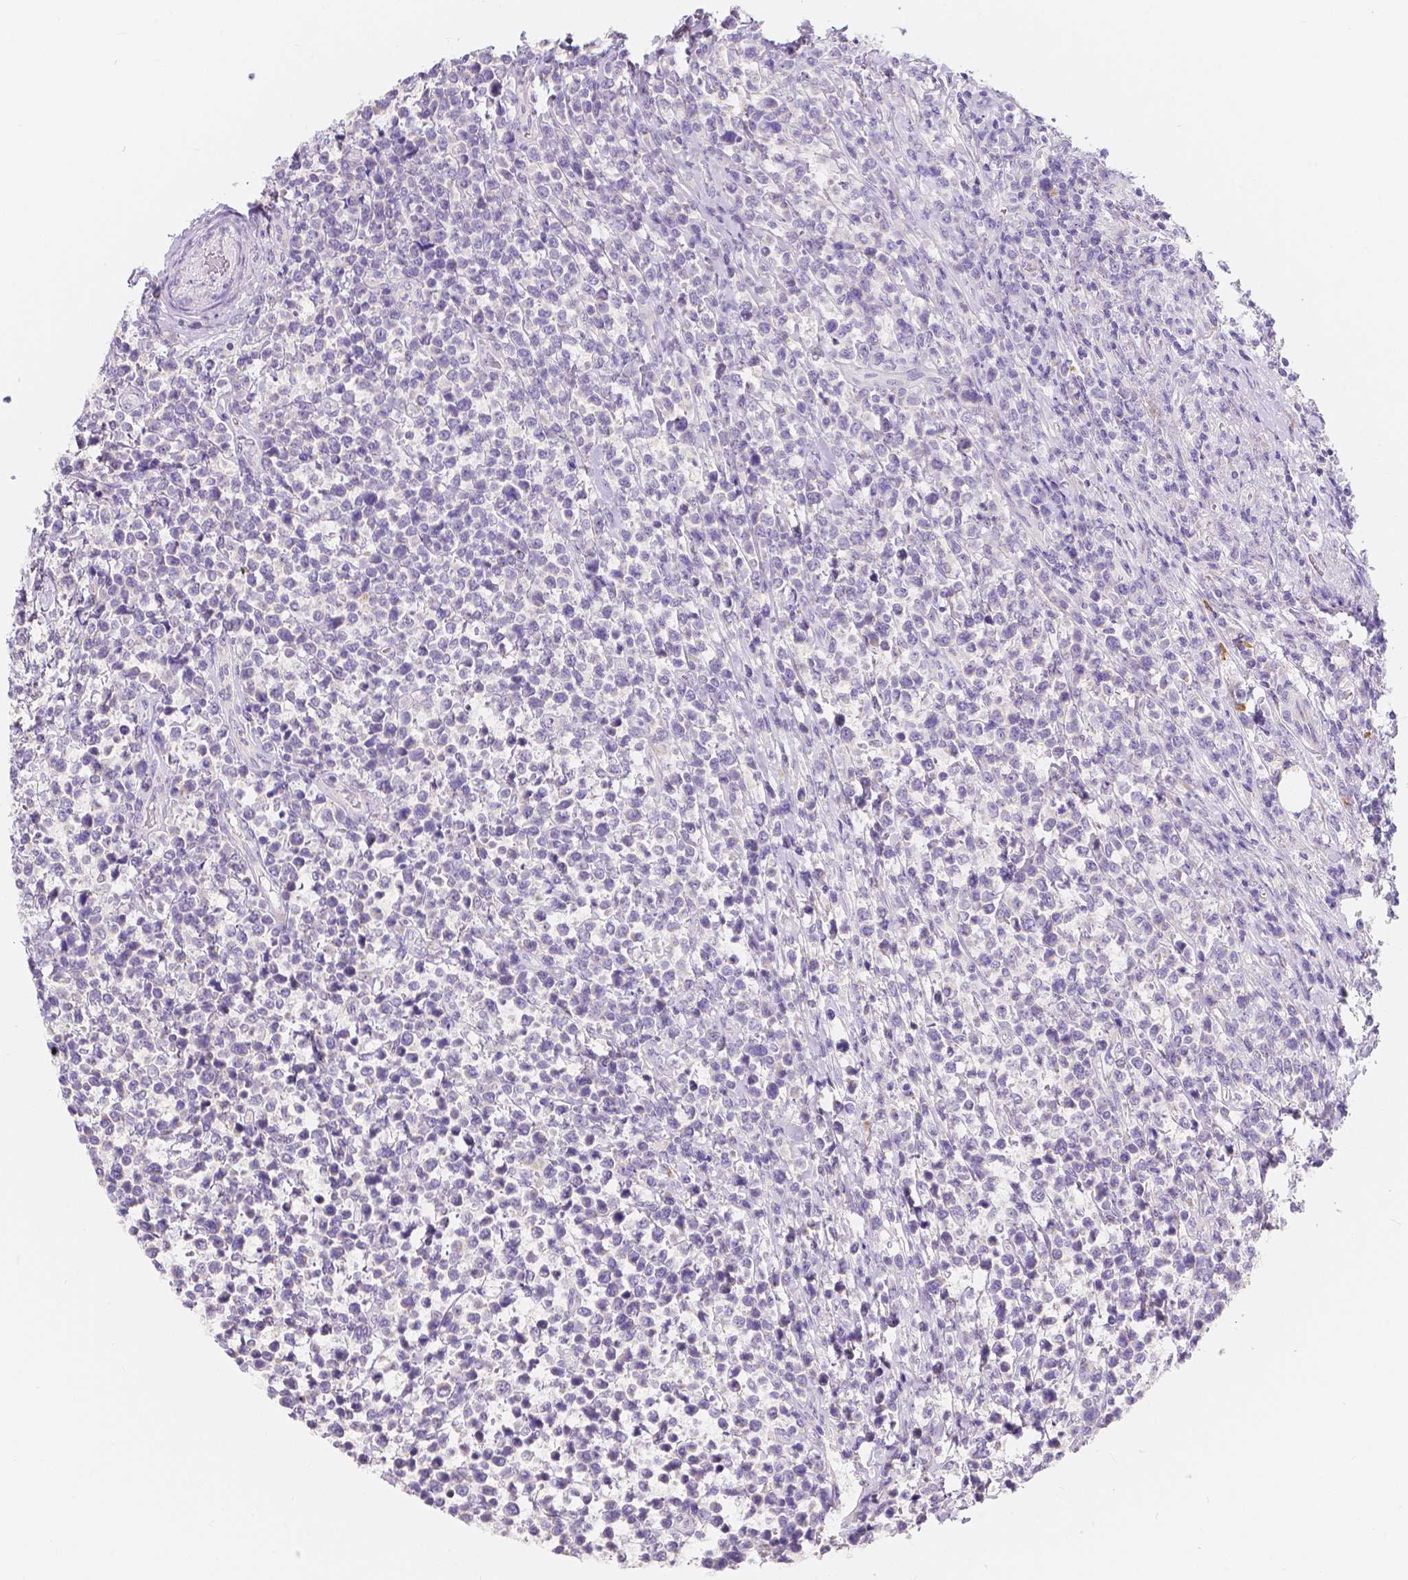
{"staining": {"intensity": "negative", "quantity": "none", "location": "none"}, "tissue": "lymphoma", "cell_type": "Tumor cells", "image_type": "cancer", "snomed": [{"axis": "morphology", "description": "Malignant lymphoma, non-Hodgkin's type, High grade"}, {"axis": "topography", "description": "Soft tissue"}], "caption": "Immunohistochemistry micrograph of neoplastic tissue: malignant lymphoma, non-Hodgkin's type (high-grade) stained with DAB (3,3'-diaminobenzidine) shows no significant protein staining in tumor cells.", "gene": "RNF186", "patient": {"sex": "female", "age": 56}}